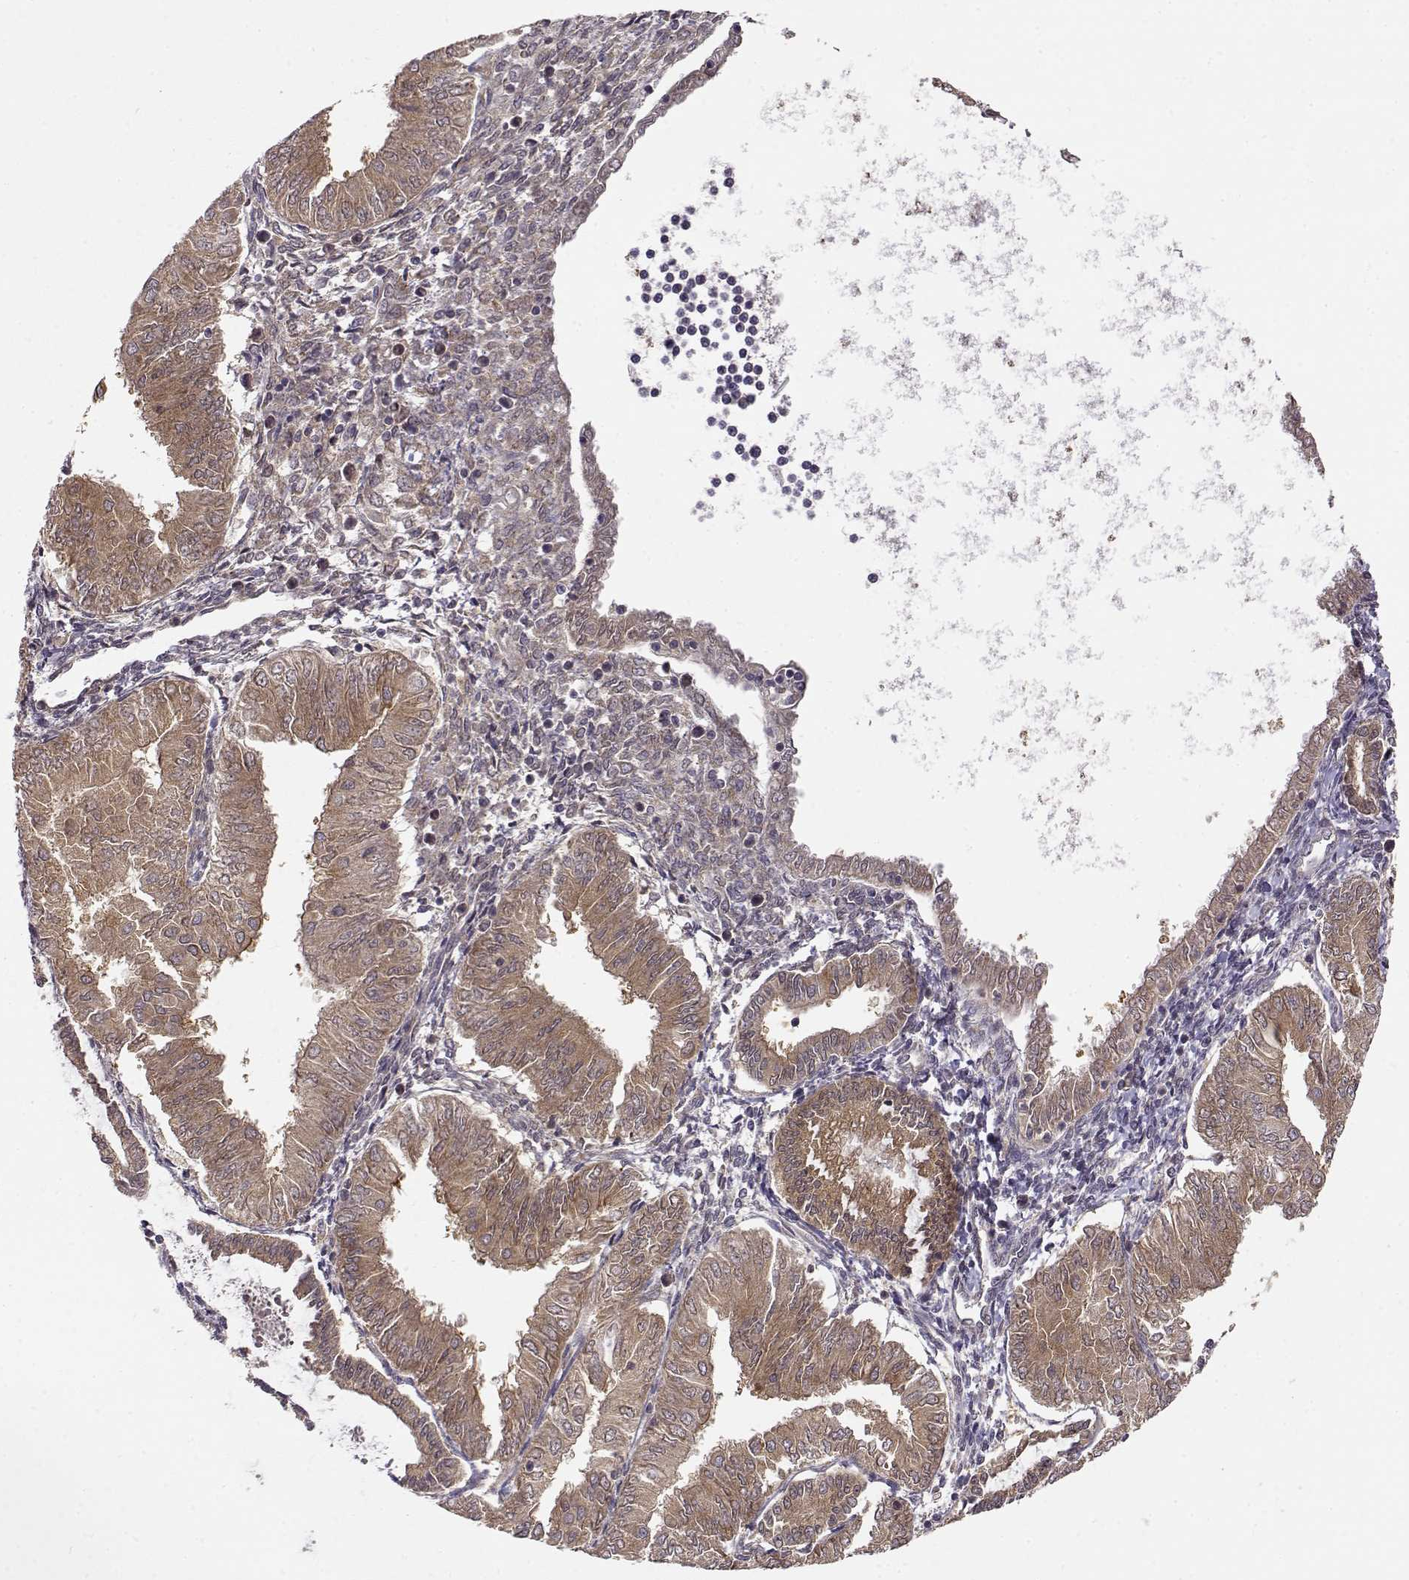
{"staining": {"intensity": "moderate", "quantity": ">75%", "location": "cytoplasmic/membranous"}, "tissue": "endometrial cancer", "cell_type": "Tumor cells", "image_type": "cancer", "snomed": [{"axis": "morphology", "description": "Adenocarcinoma, NOS"}, {"axis": "topography", "description": "Endometrium"}], "caption": "IHC image of neoplastic tissue: endometrial adenocarcinoma stained using immunohistochemistry (IHC) displays medium levels of moderate protein expression localized specifically in the cytoplasmic/membranous of tumor cells, appearing as a cytoplasmic/membranous brown color.", "gene": "ERGIC2", "patient": {"sex": "female", "age": 53}}